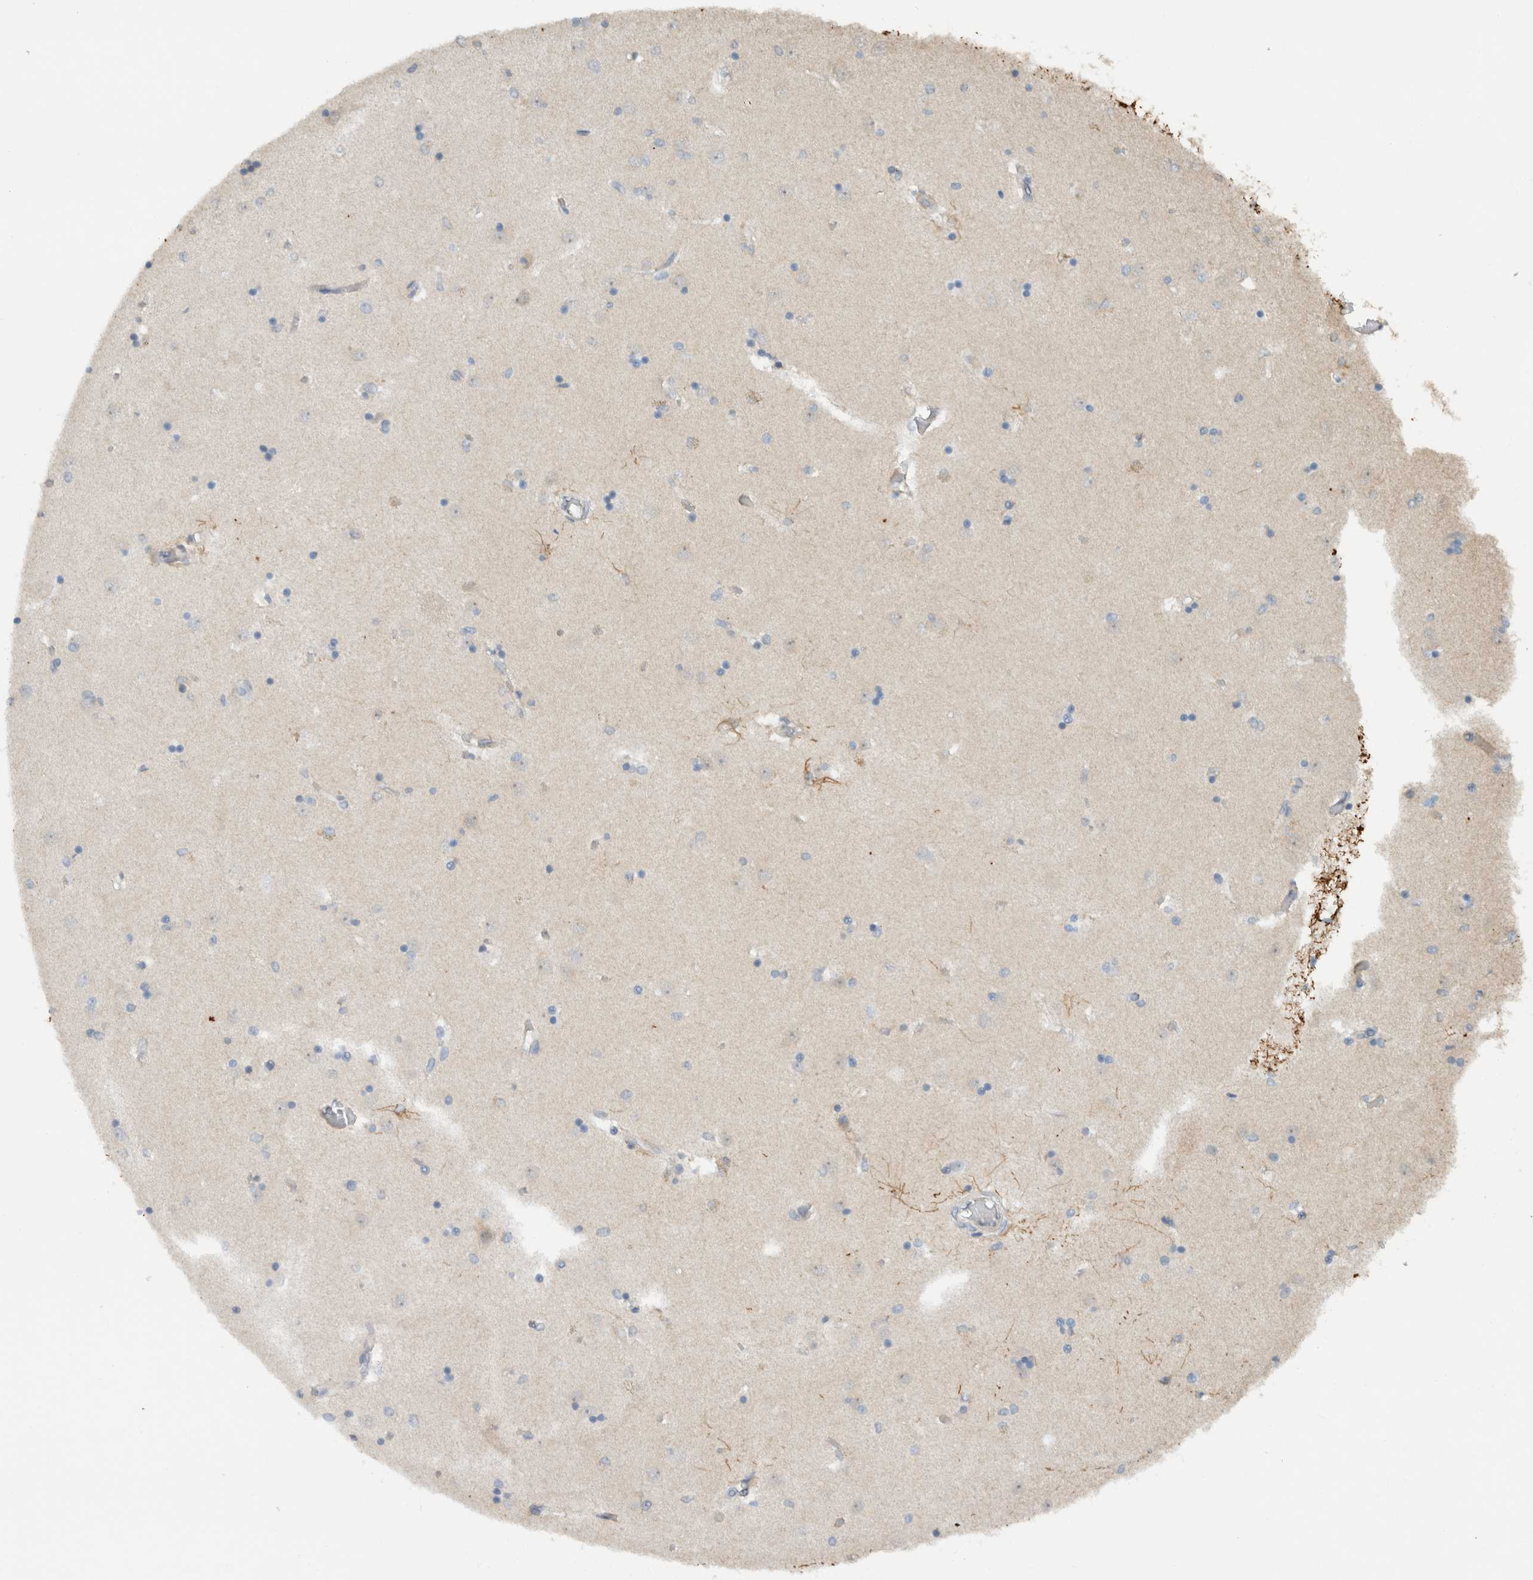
{"staining": {"intensity": "weak", "quantity": "<25%", "location": "cytoplasmic/membranous"}, "tissue": "caudate", "cell_type": "Glial cells", "image_type": "normal", "snomed": [{"axis": "morphology", "description": "Normal tissue, NOS"}, {"axis": "topography", "description": "Lateral ventricle wall"}], "caption": "IHC photomicrograph of benign caudate: caudate stained with DAB demonstrates no significant protein expression in glial cells.", "gene": "ERCC6L2", "patient": {"sex": "male", "age": 45}}